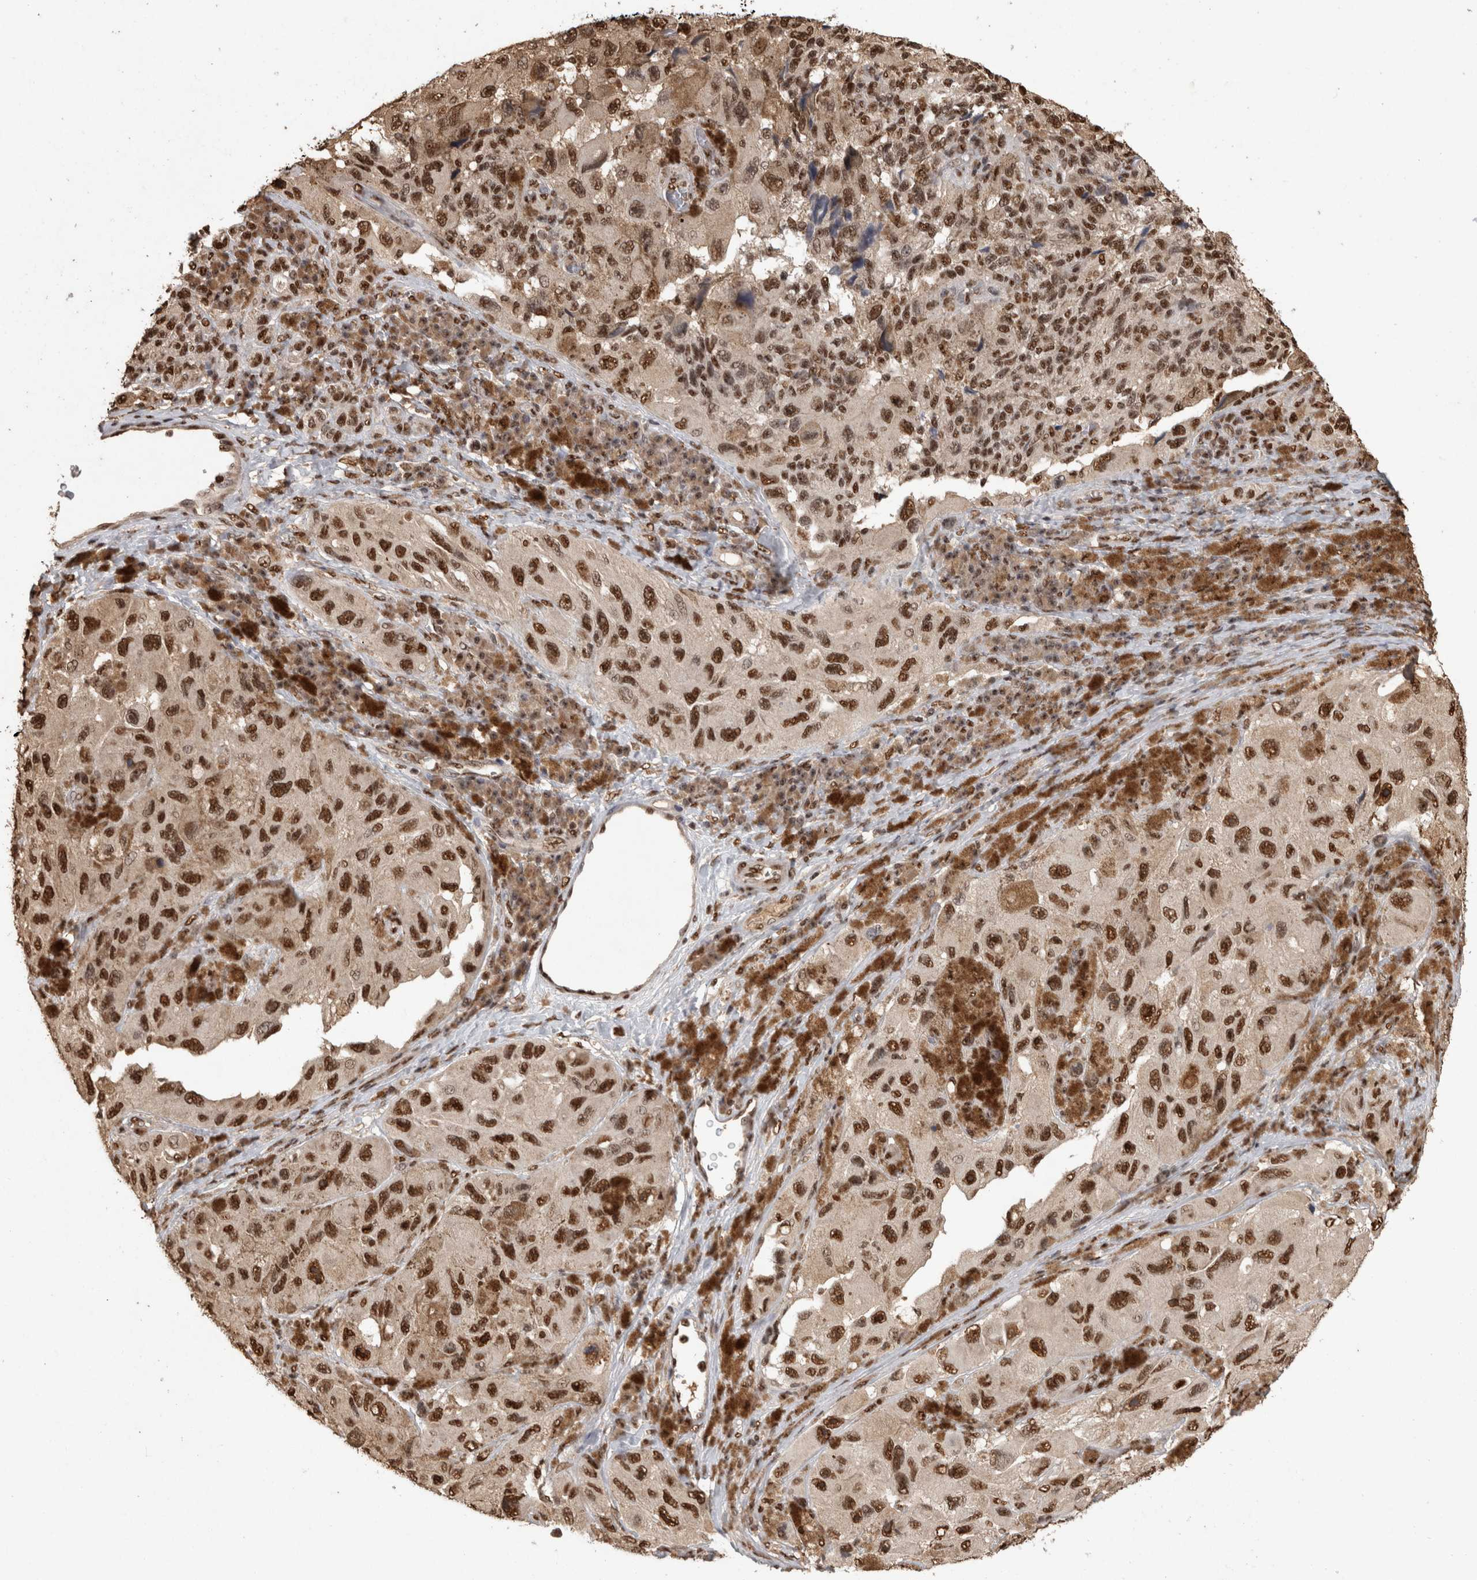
{"staining": {"intensity": "strong", "quantity": ">75%", "location": "nuclear"}, "tissue": "melanoma", "cell_type": "Tumor cells", "image_type": "cancer", "snomed": [{"axis": "morphology", "description": "Malignant melanoma, NOS"}, {"axis": "topography", "description": "Skin"}], "caption": "The photomicrograph demonstrates a brown stain indicating the presence of a protein in the nuclear of tumor cells in malignant melanoma.", "gene": "RAD50", "patient": {"sex": "female", "age": 73}}